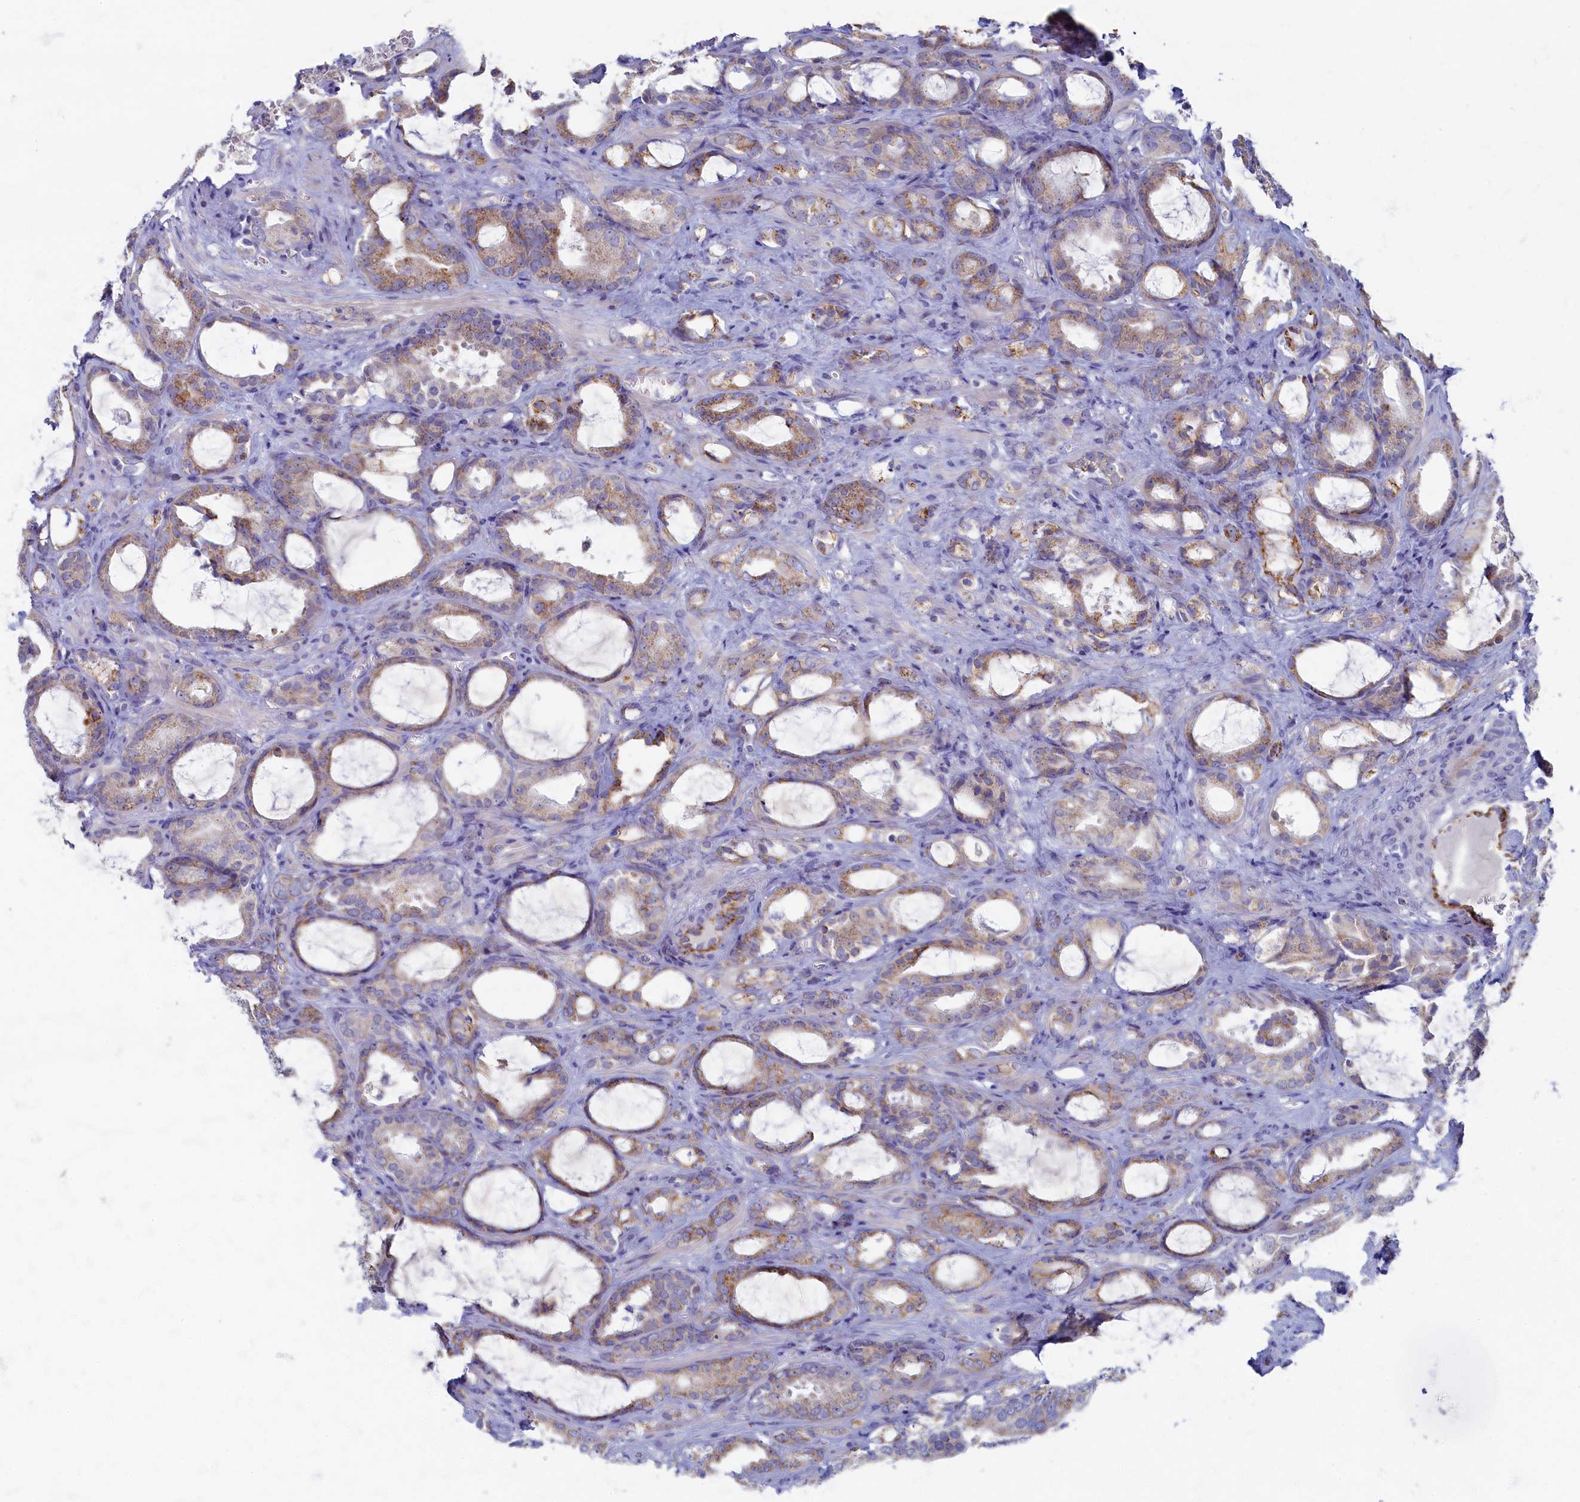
{"staining": {"intensity": "moderate", "quantity": ">75%", "location": "cytoplasmic/membranous"}, "tissue": "prostate cancer", "cell_type": "Tumor cells", "image_type": "cancer", "snomed": [{"axis": "morphology", "description": "Adenocarcinoma, High grade"}, {"axis": "topography", "description": "Prostate"}], "caption": "High-grade adenocarcinoma (prostate) tissue reveals moderate cytoplasmic/membranous staining in approximately >75% of tumor cells, visualized by immunohistochemistry. The staining was performed using DAB (3,3'-diaminobenzidine), with brown indicating positive protein expression. Nuclei are stained blue with hematoxylin.", "gene": "OCIAD2", "patient": {"sex": "male", "age": 72}}